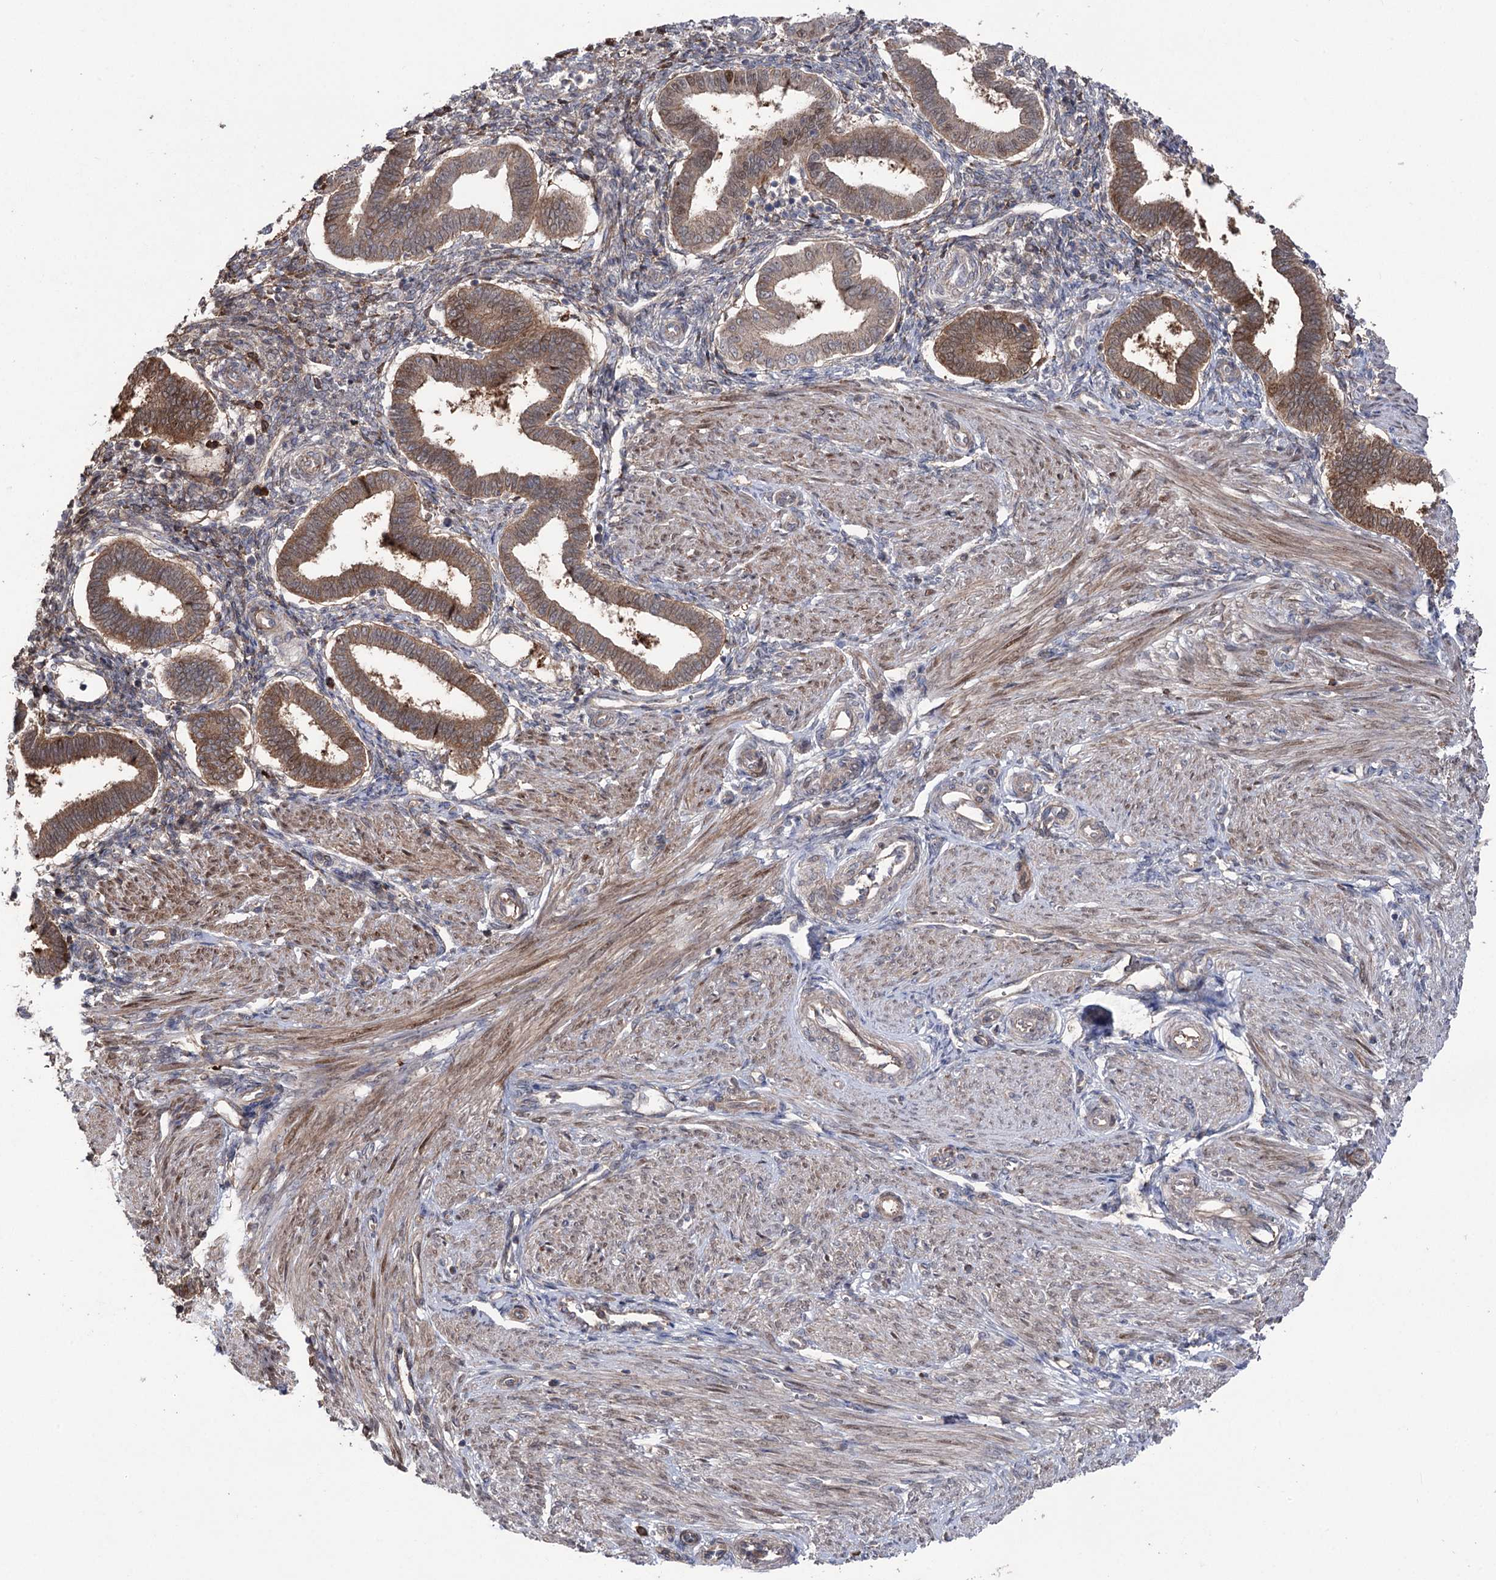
{"staining": {"intensity": "moderate", "quantity": "25%-75%", "location": "cytoplasmic/membranous"}, "tissue": "endometrium", "cell_type": "Cells in endometrial stroma", "image_type": "normal", "snomed": [{"axis": "morphology", "description": "Normal tissue, NOS"}, {"axis": "topography", "description": "Endometrium"}], "caption": "Endometrium stained with DAB (3,3'-diaminobenzidine) immunohistochemistry (IHC) displays medium levels of moderate cytoplasmic/membranous positivity in approximately 25%-75% of cells in endometrial stroma.", "gene": "OTUD1", "patient": {"sex": "female", "age": 24}}